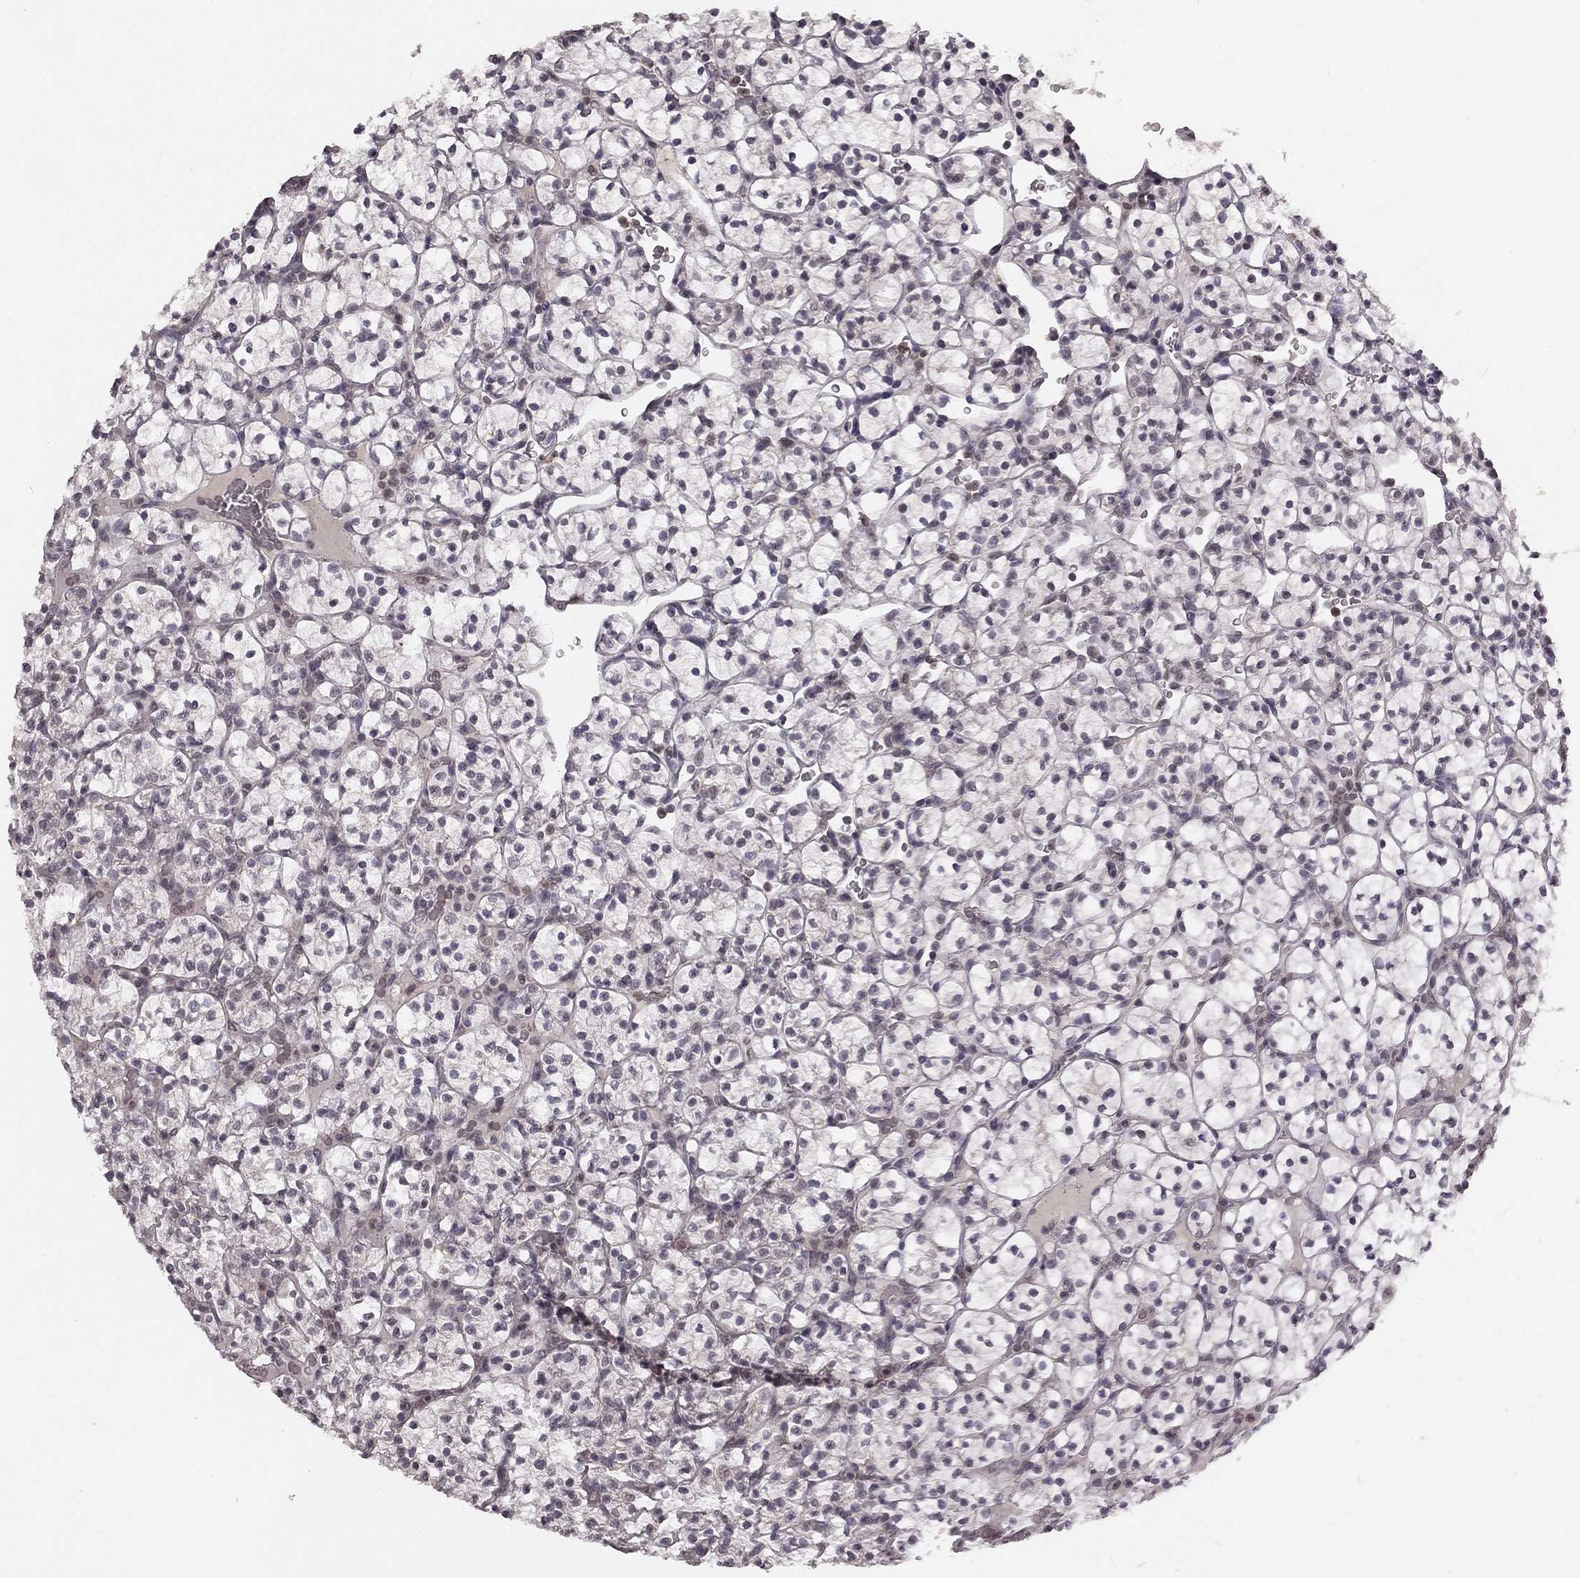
{"staining": {"intensity": "negative", "quantity": "none", "location": "none"}, "tissue": "renal cancer", "cell_type": "Tumor cells", "image_type": "cancer", "snomed": [{"axis": "morphology", "description": "Adenocarcinoma, NOS"}, {"axis": "topography", "description": "Kidney"}], "caption": "Photomicrograph shows no protein staining in tumor cells of renal cancer tissue.", "gene": "HCN4", "patient": {"sex": "female", "age": 89}}